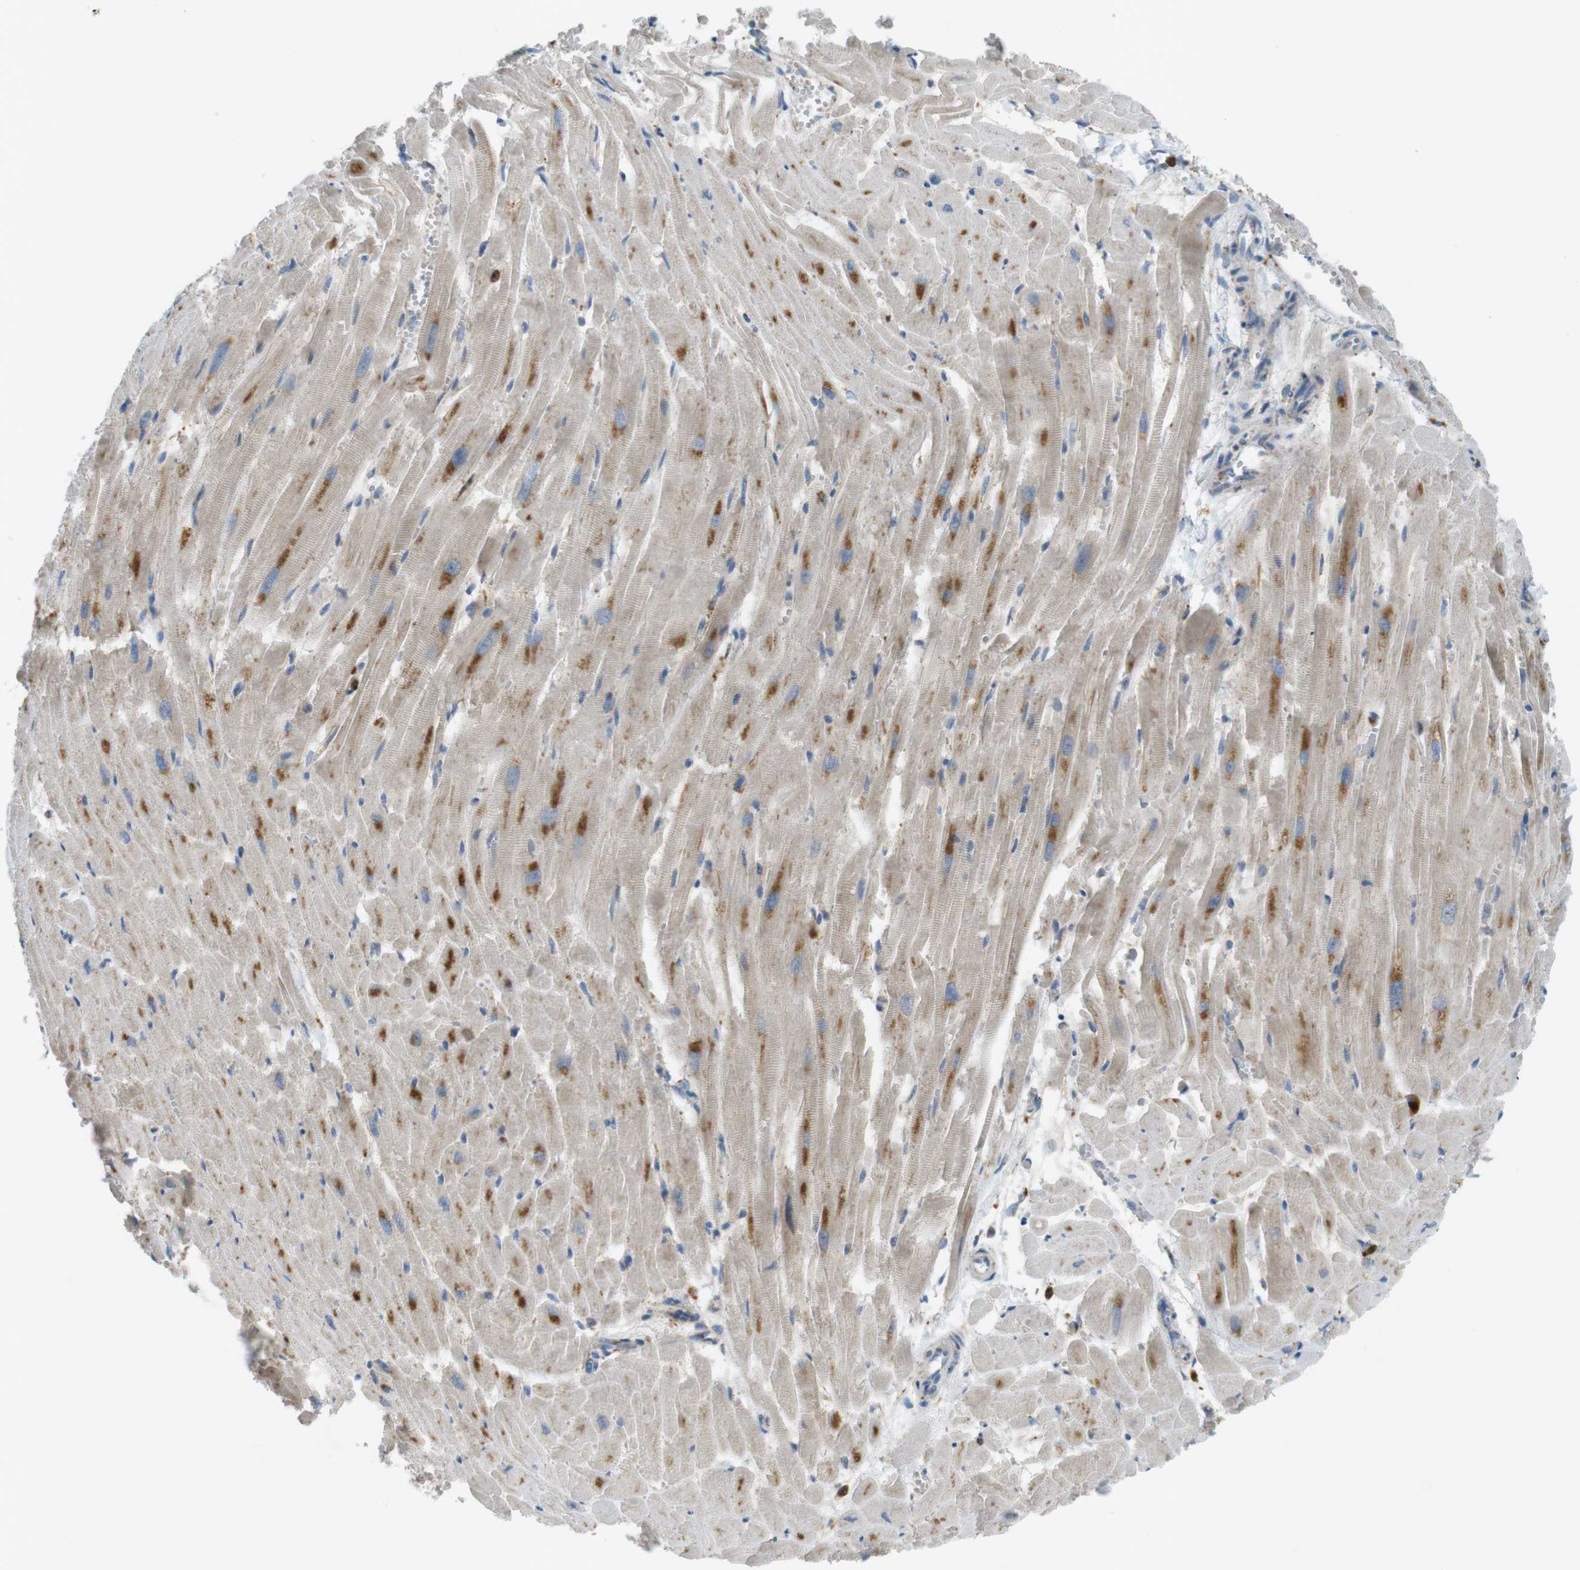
{"staining": {"intensity": "moderate", "quantity": ">75%", "location": "cytoplasmic/membranous"}, "tissue": "heart muscle", "cell_type": "Cardiomyocytes", "image_type": "normal", "snomed": [{"axis": "morphology", "description": "Normal tissue, NOS"}, {"axis": "topography", "description": "Heart"}], "caption": "Immunohistochemistry (DAB (3,3'-diaminobenzidine)) staining of benign heart muscle exhibits moderate cytoplasmic/membranous protein expression in about >75% of cardiomyocytes. (brown staining indicates protein expression, while blue staining denotes nuclei).", "gene": "LAMP1", "patient": {"sex": "female", "age": 19}}